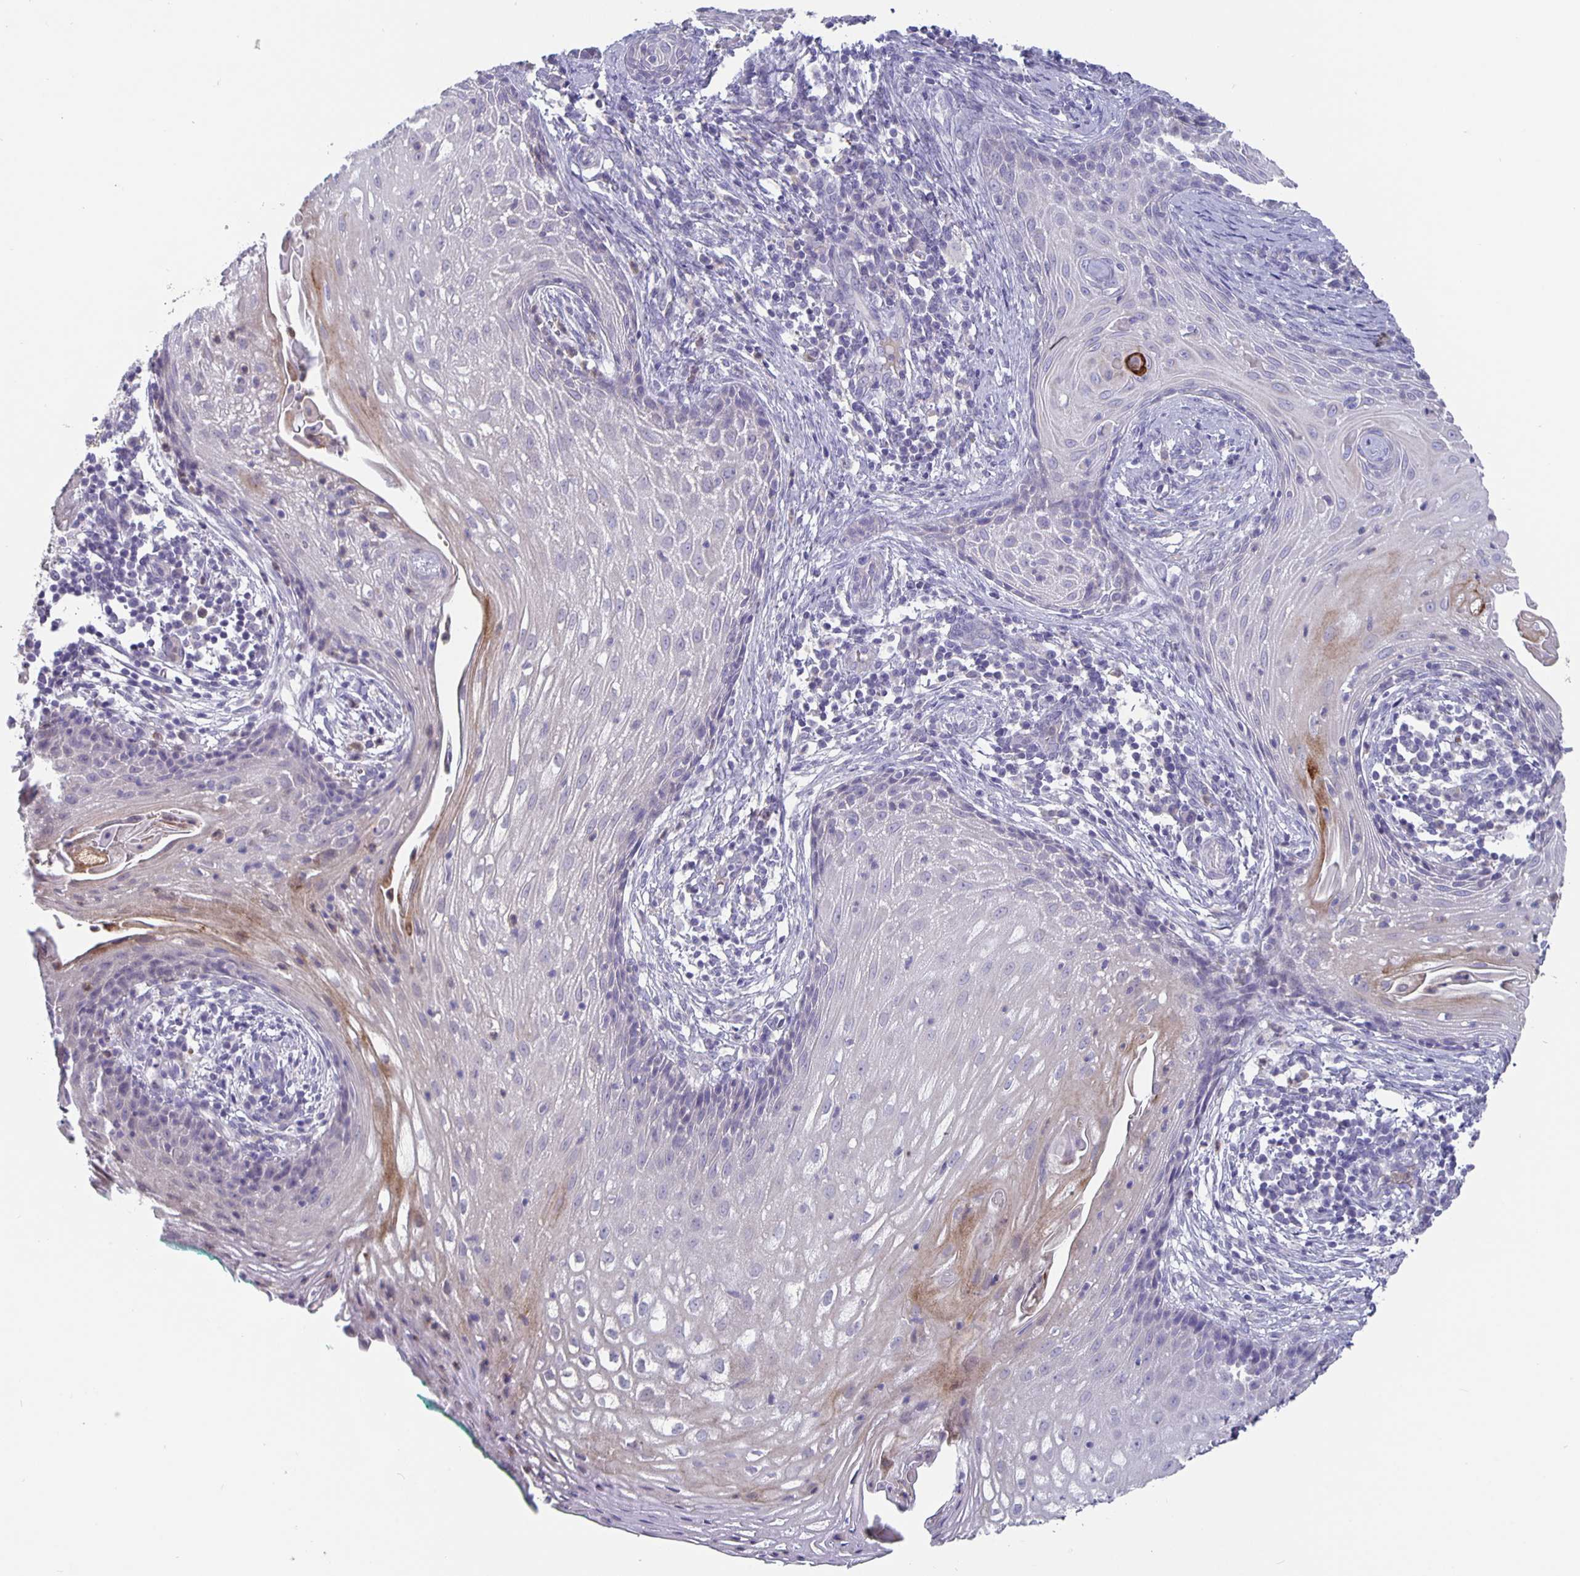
{"staining": {"intensity": "moderate", "quantity": "<25%", "location": "cytoplasmic/membranous"}, "tissue": "cervical cancer", "cell_type": "Tumor cells", "image_type": "cancer", "snomed": [{"axis": "morphology", "description": "Squamous cell carcinoma, NOS"}, {"axis": "topography", "description": "Cervix"}], "caption": "The photomicrograph demonstrates immunohistochemical staining of cervical cancer. There is moderate cytoplasmic/membranous positivity is identified in about <25% of tumor cells. (DAB IHC, brown staining for protein, blue staining for nuclei).", "gene": "GDF15", "patient": {"sex": "female", "age": 30}}